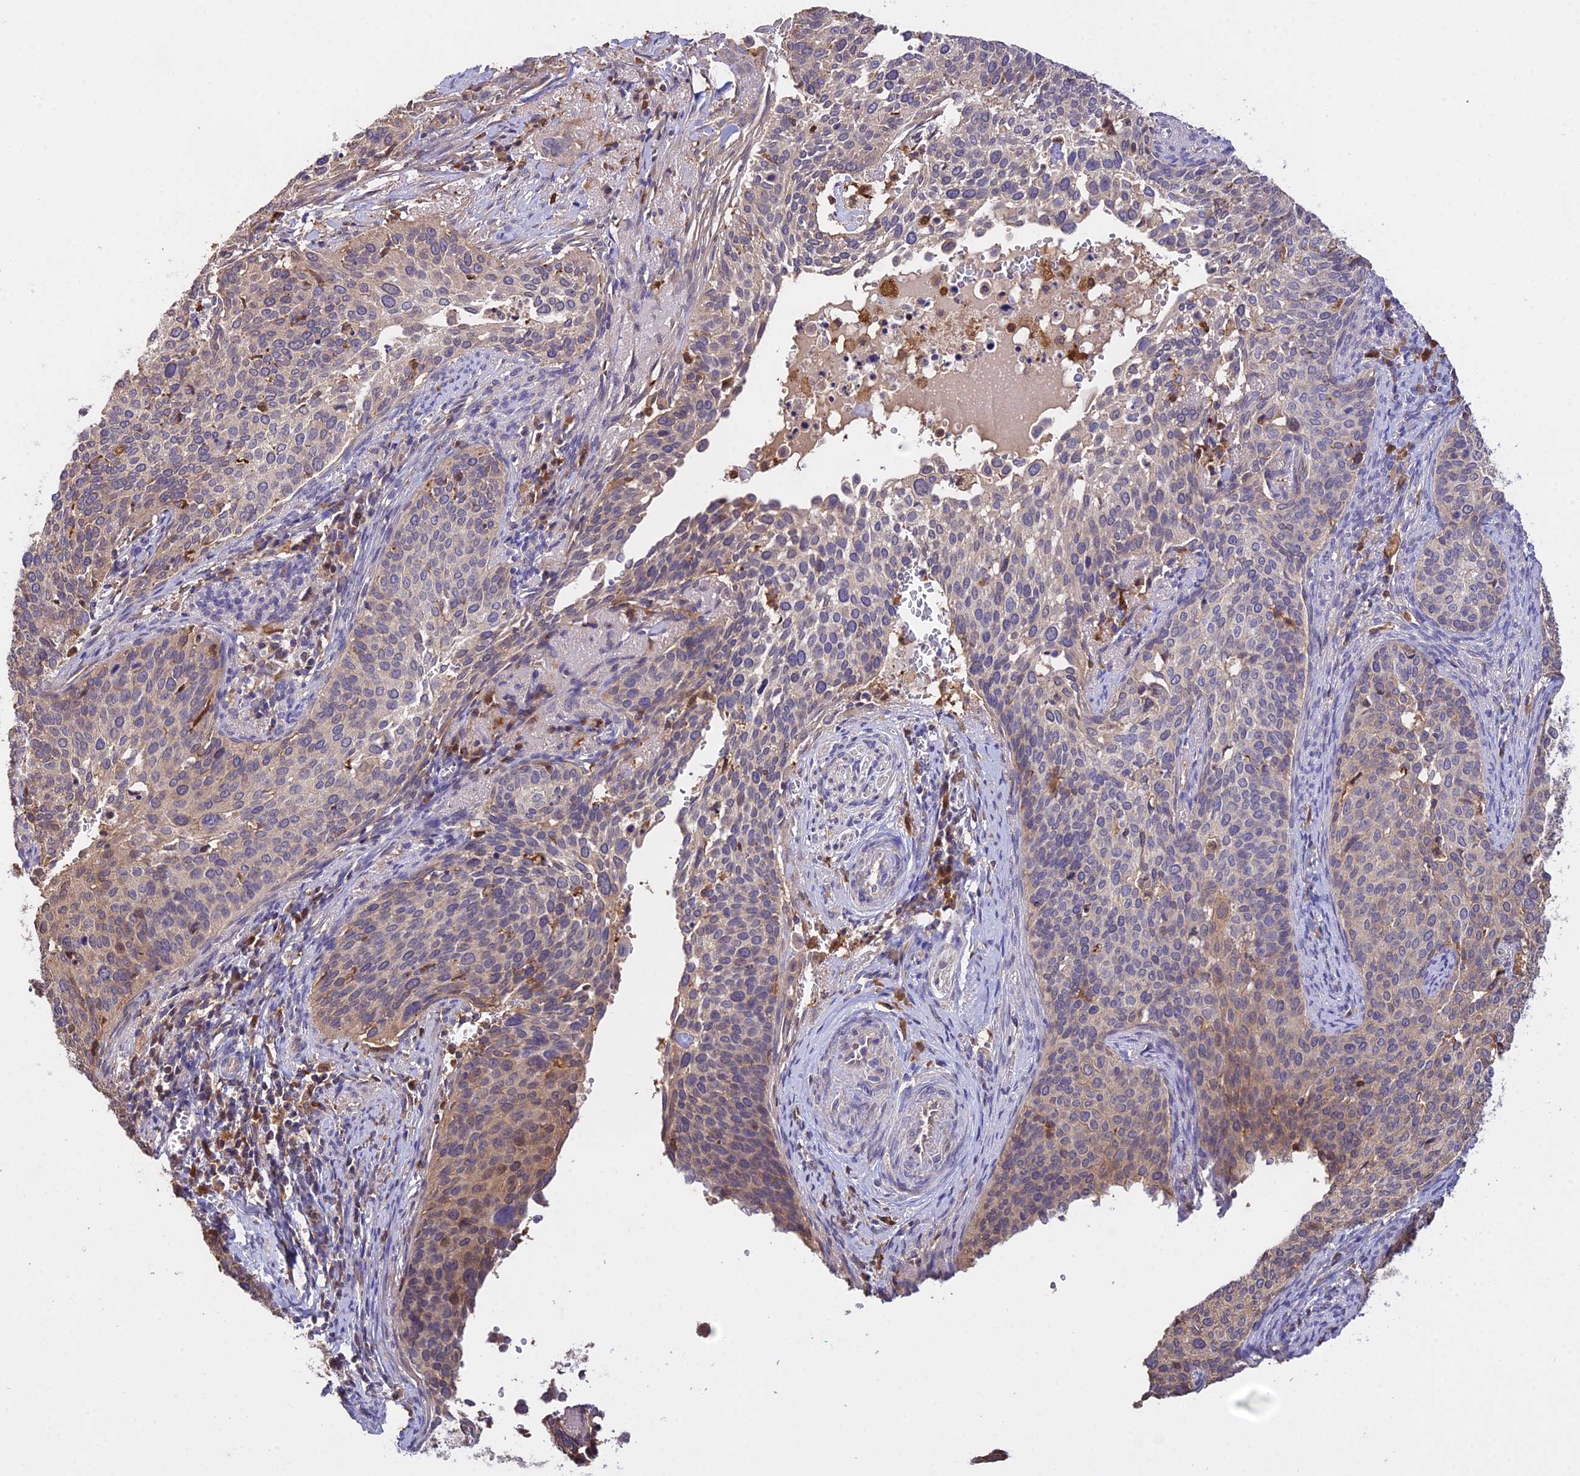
{"staining": {"intensity": "weak", "quantity": "<25%", "location": "cytoplasmic/membranous"}, "tissue": "cervical cancer", "cell_type": "Tumor cells", "image_type": "cancer", "snomed": [{"axis": "morphology", "description": "Squamous cell carcinoma, NOS"}, {"axis": "topography", "description": "Cervix"}], "caption": "The photomicrograph shows no staining of tumor cells in cervical cancer (squamous cell carcinoma). (Stains: DAB (3,3'-diaminobenzidine) immunohistochemistry with hematoxylin counter stain, Microscopy: brightfield microscopy at high magnification).", "gene": "FBP1", "patient": {"sex": "female", "age": 44}}